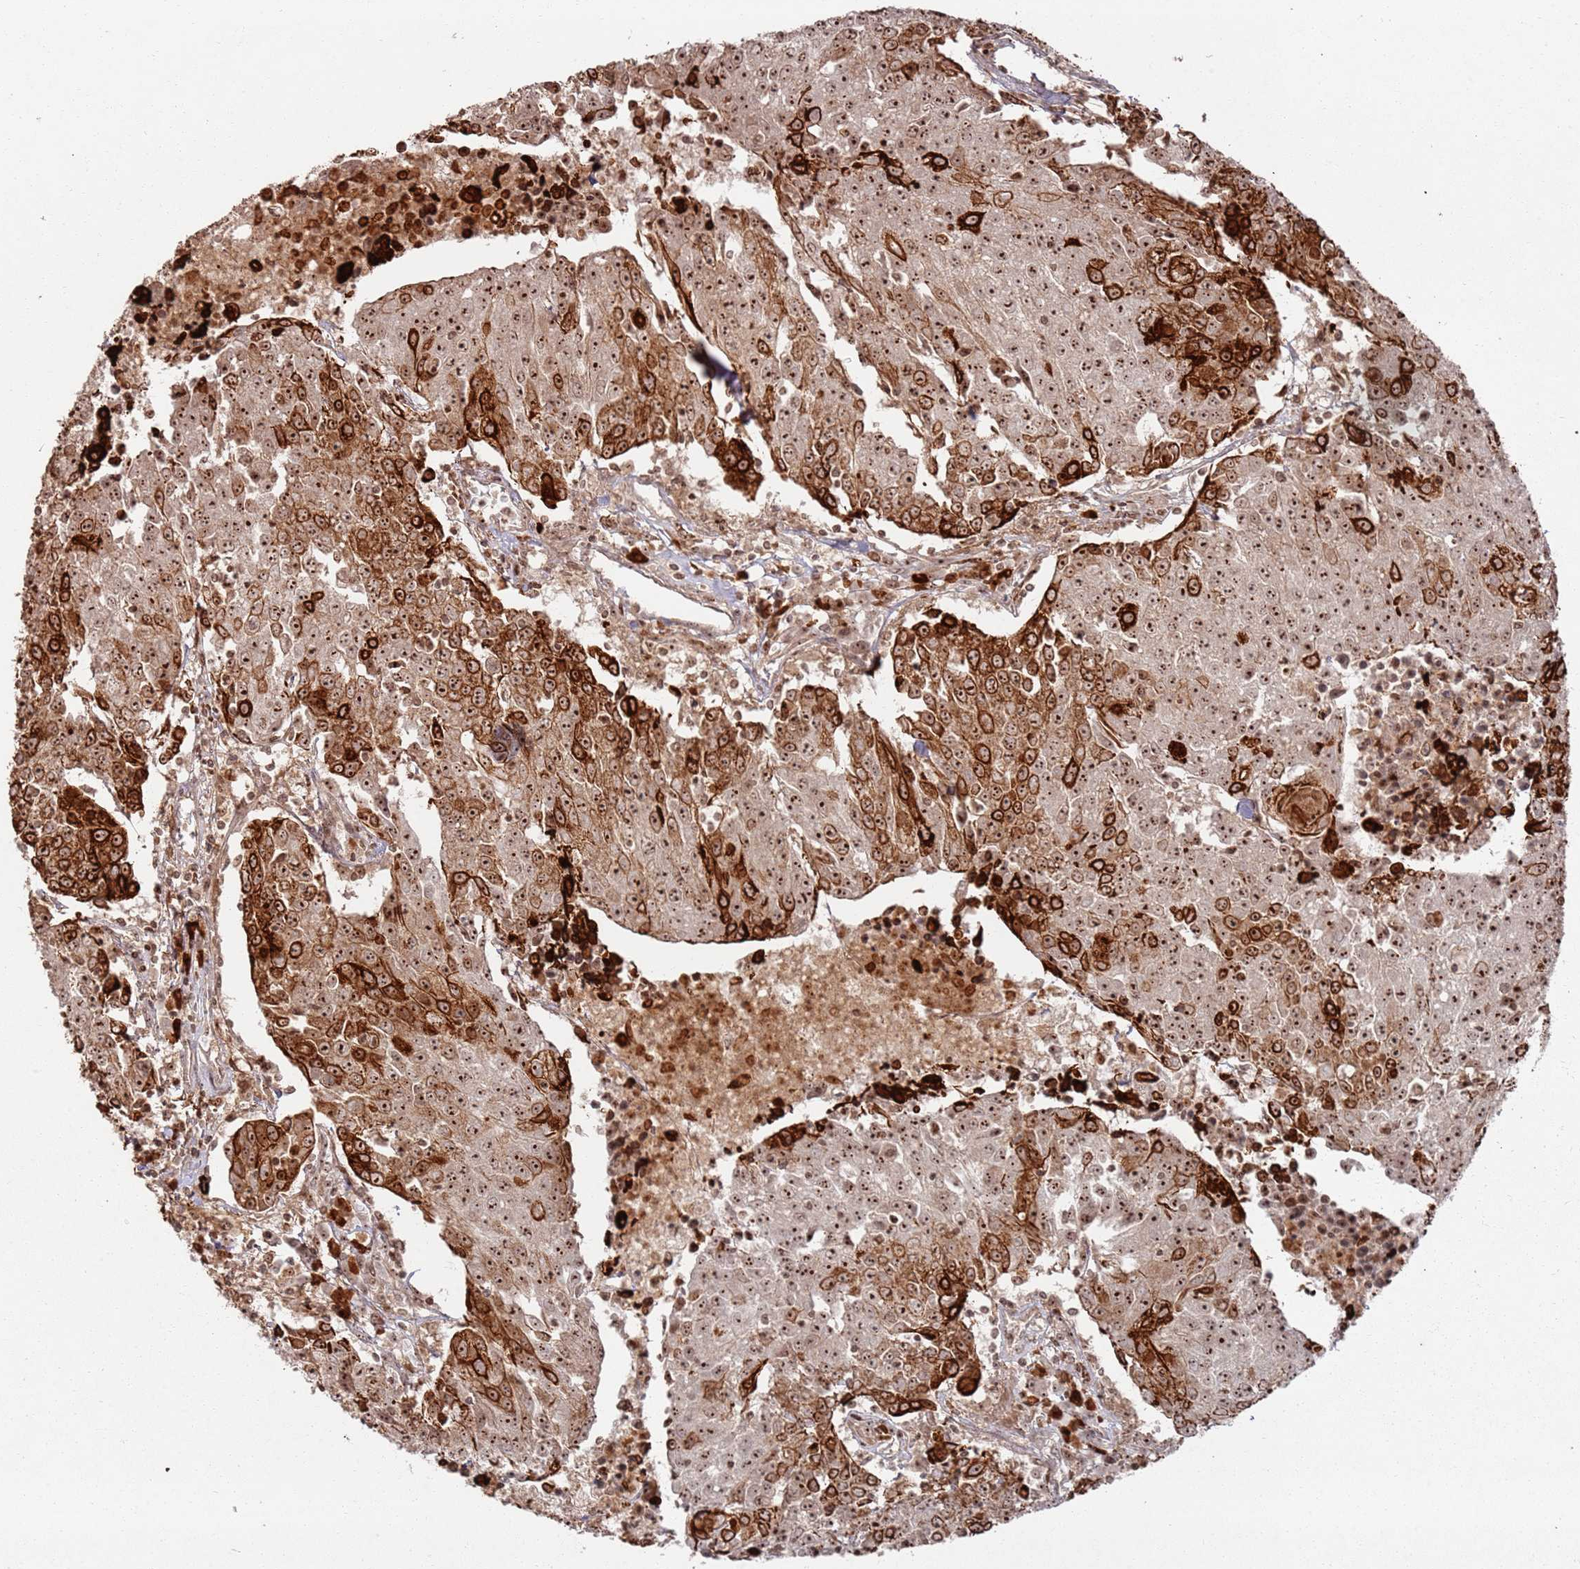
{"staining": {"intensity": "strong", "quantity": ">75%", "location": "cytoplasmic/membranous,nuclear"}, "tissue": "urothelial cancer", "cell_type": "Tumor cells", "image_type": "cancer", "snomed": [{"axis": "morphology", "description": "Urothelial carcinoma, High grade"}, {"axis": "topography", "description": "Urinary bladder"}], "caption": "Strong cytoplasmic/membranous and nuclear expression for a protein is seen in approximately >75% of tumor cells of high-grade urothelial carcinoma using IHC.", "gene": "UTP11", "patient": {"sex": "female", "age": 85}}